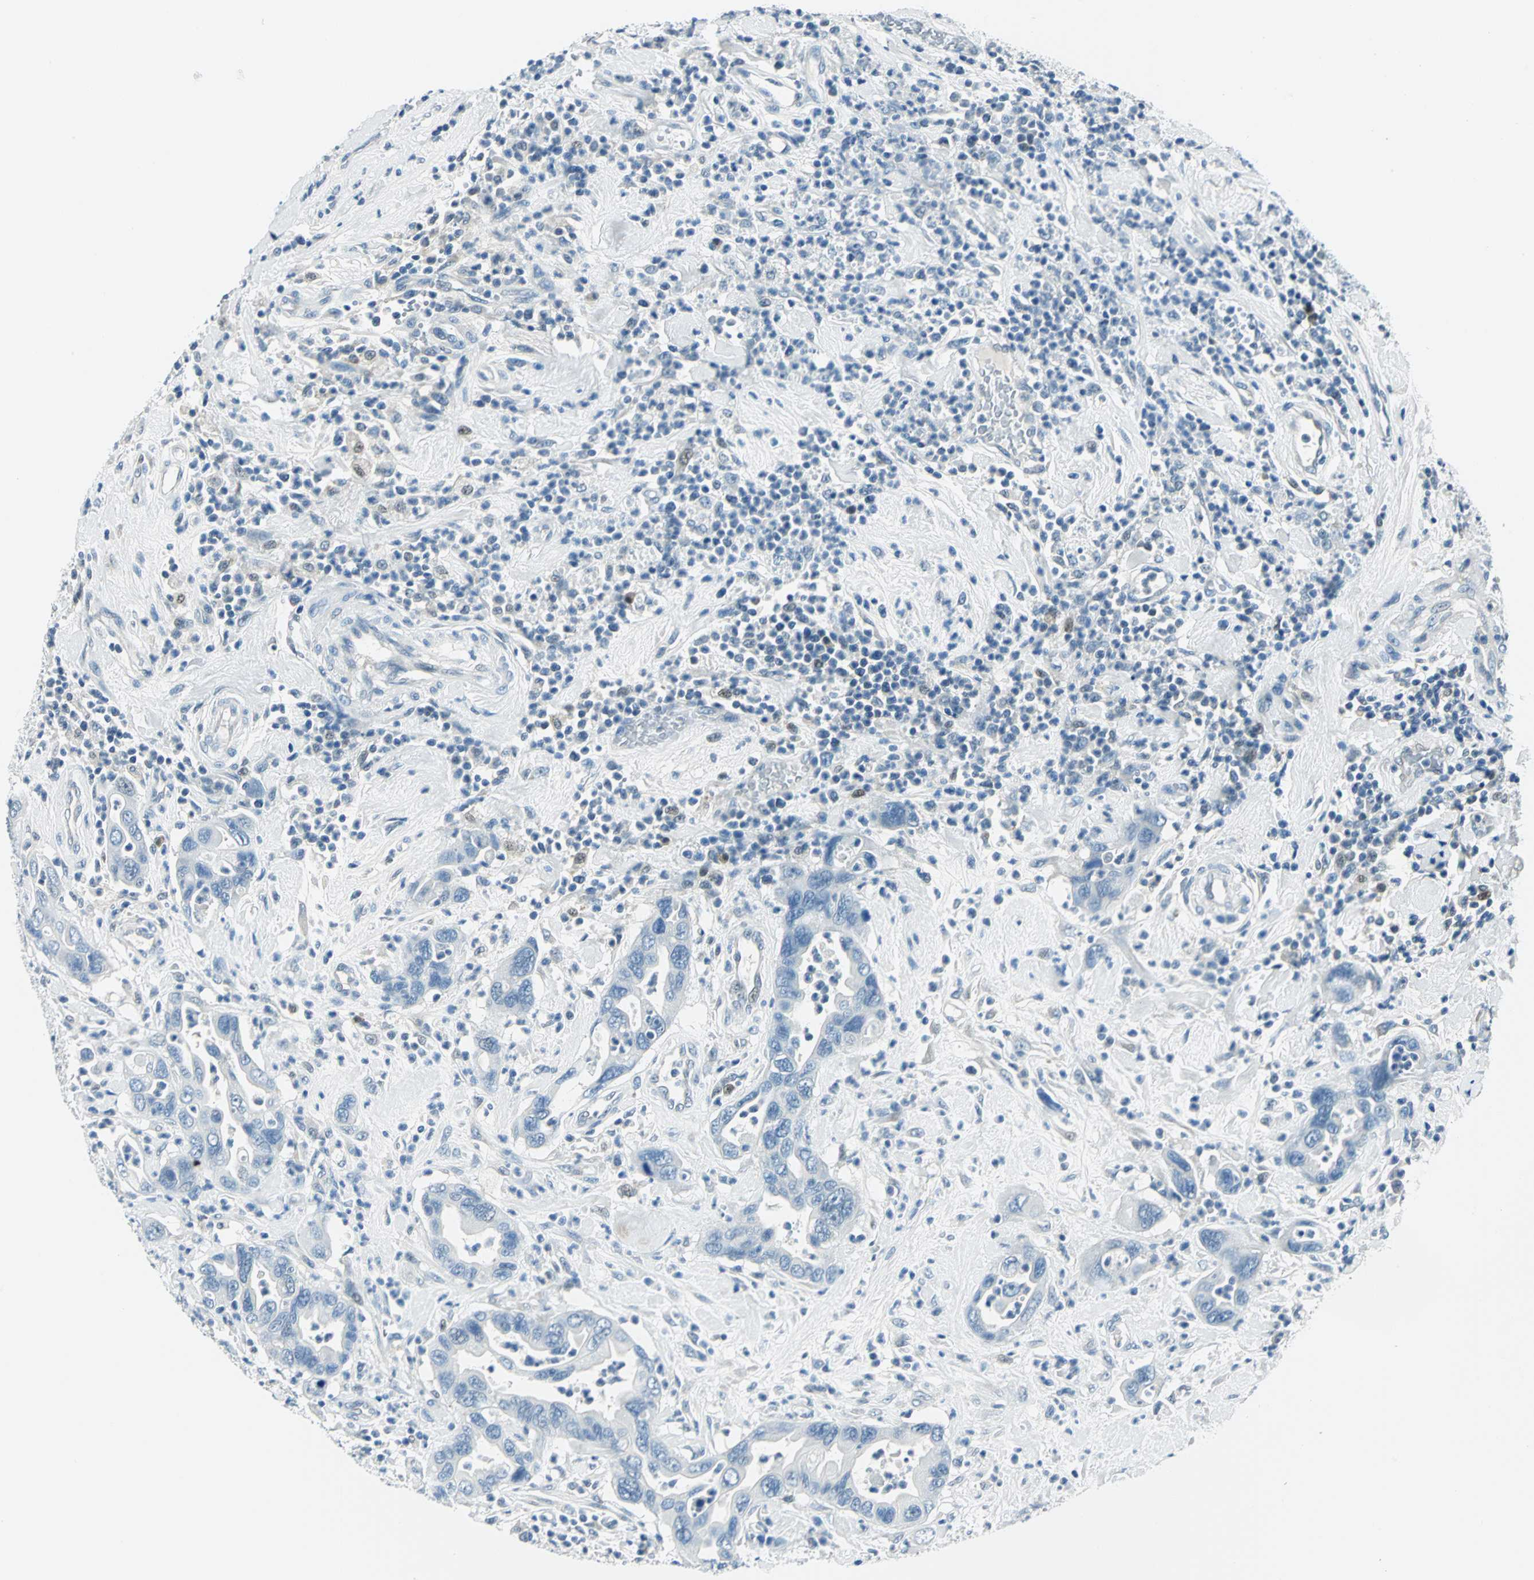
{"staining": {"intensity": "negative", "quantity": "none", "location": "none"}, "tissue": "pancreatic cancer", "cell_type": "Tumor cells", "image_type": "cancer", "snomed": [{"axis": "morphology", "description": "Adenocarcinoma, NOS"}, {"axis": "topography", "description": "Pancreas"}], "caption": "This is an IHC micrograph of human pancreatic cancer (adenocarcinoma). There is no staining in tumor cells.", "gene": "AKR1A1", "patient": {"sex": "female", "age": 71}}